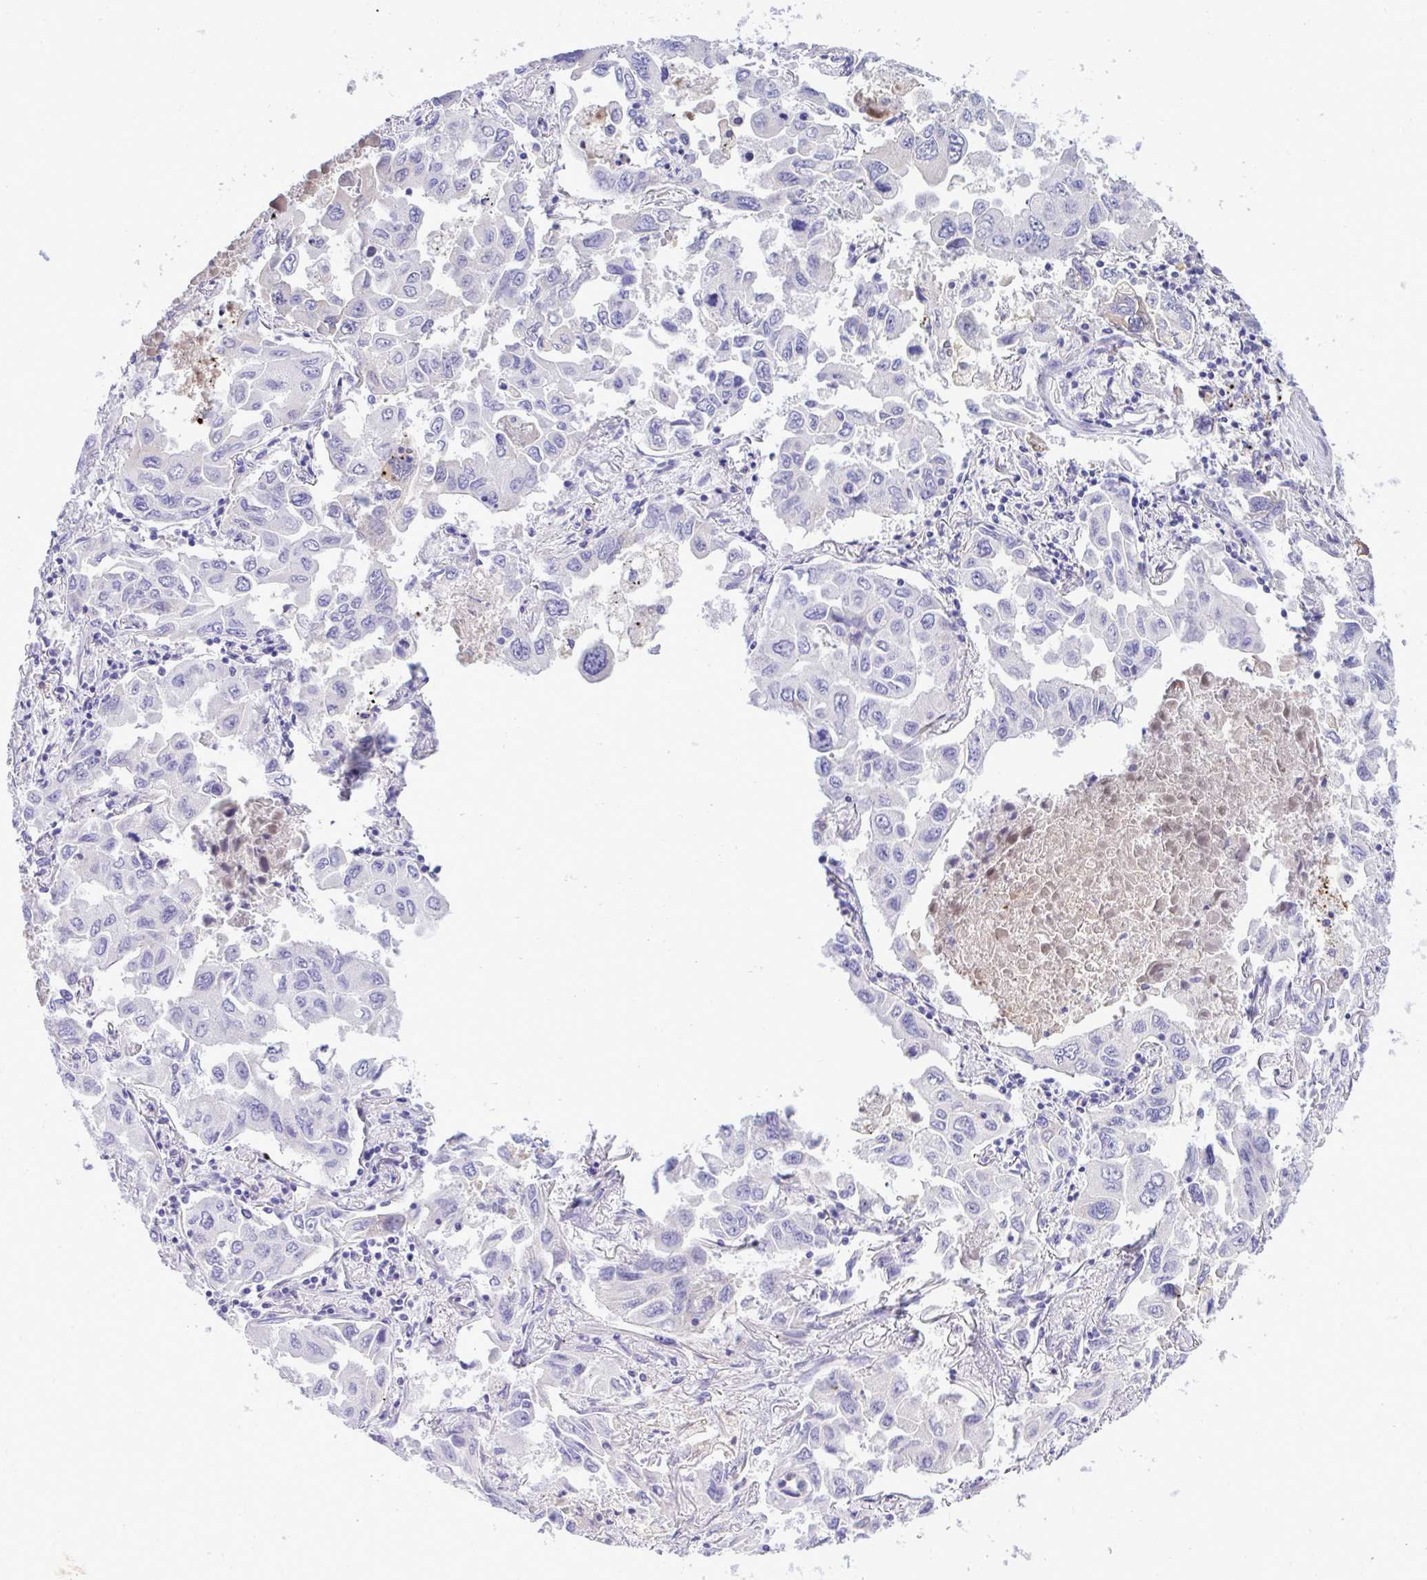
{"staining": {"intensity": "negative", "quantity": "none", "location": "none"}, "tissue": "lung cancer", "cell_type": "Tumor cells", "image_type": "cancer", "snomed": [{"axis": "morphology", "description": "Adenocarcinoma, NOS"}, {"axis": "topography", "description": "Lung"}], "caption": "This is an immunohistochemistry photomicrograph of human lung cancer (adenocarcinoma). There is no staining in tumor cells.", "gene": "HRG", "patient": {"sex": "male", "age": 64}}